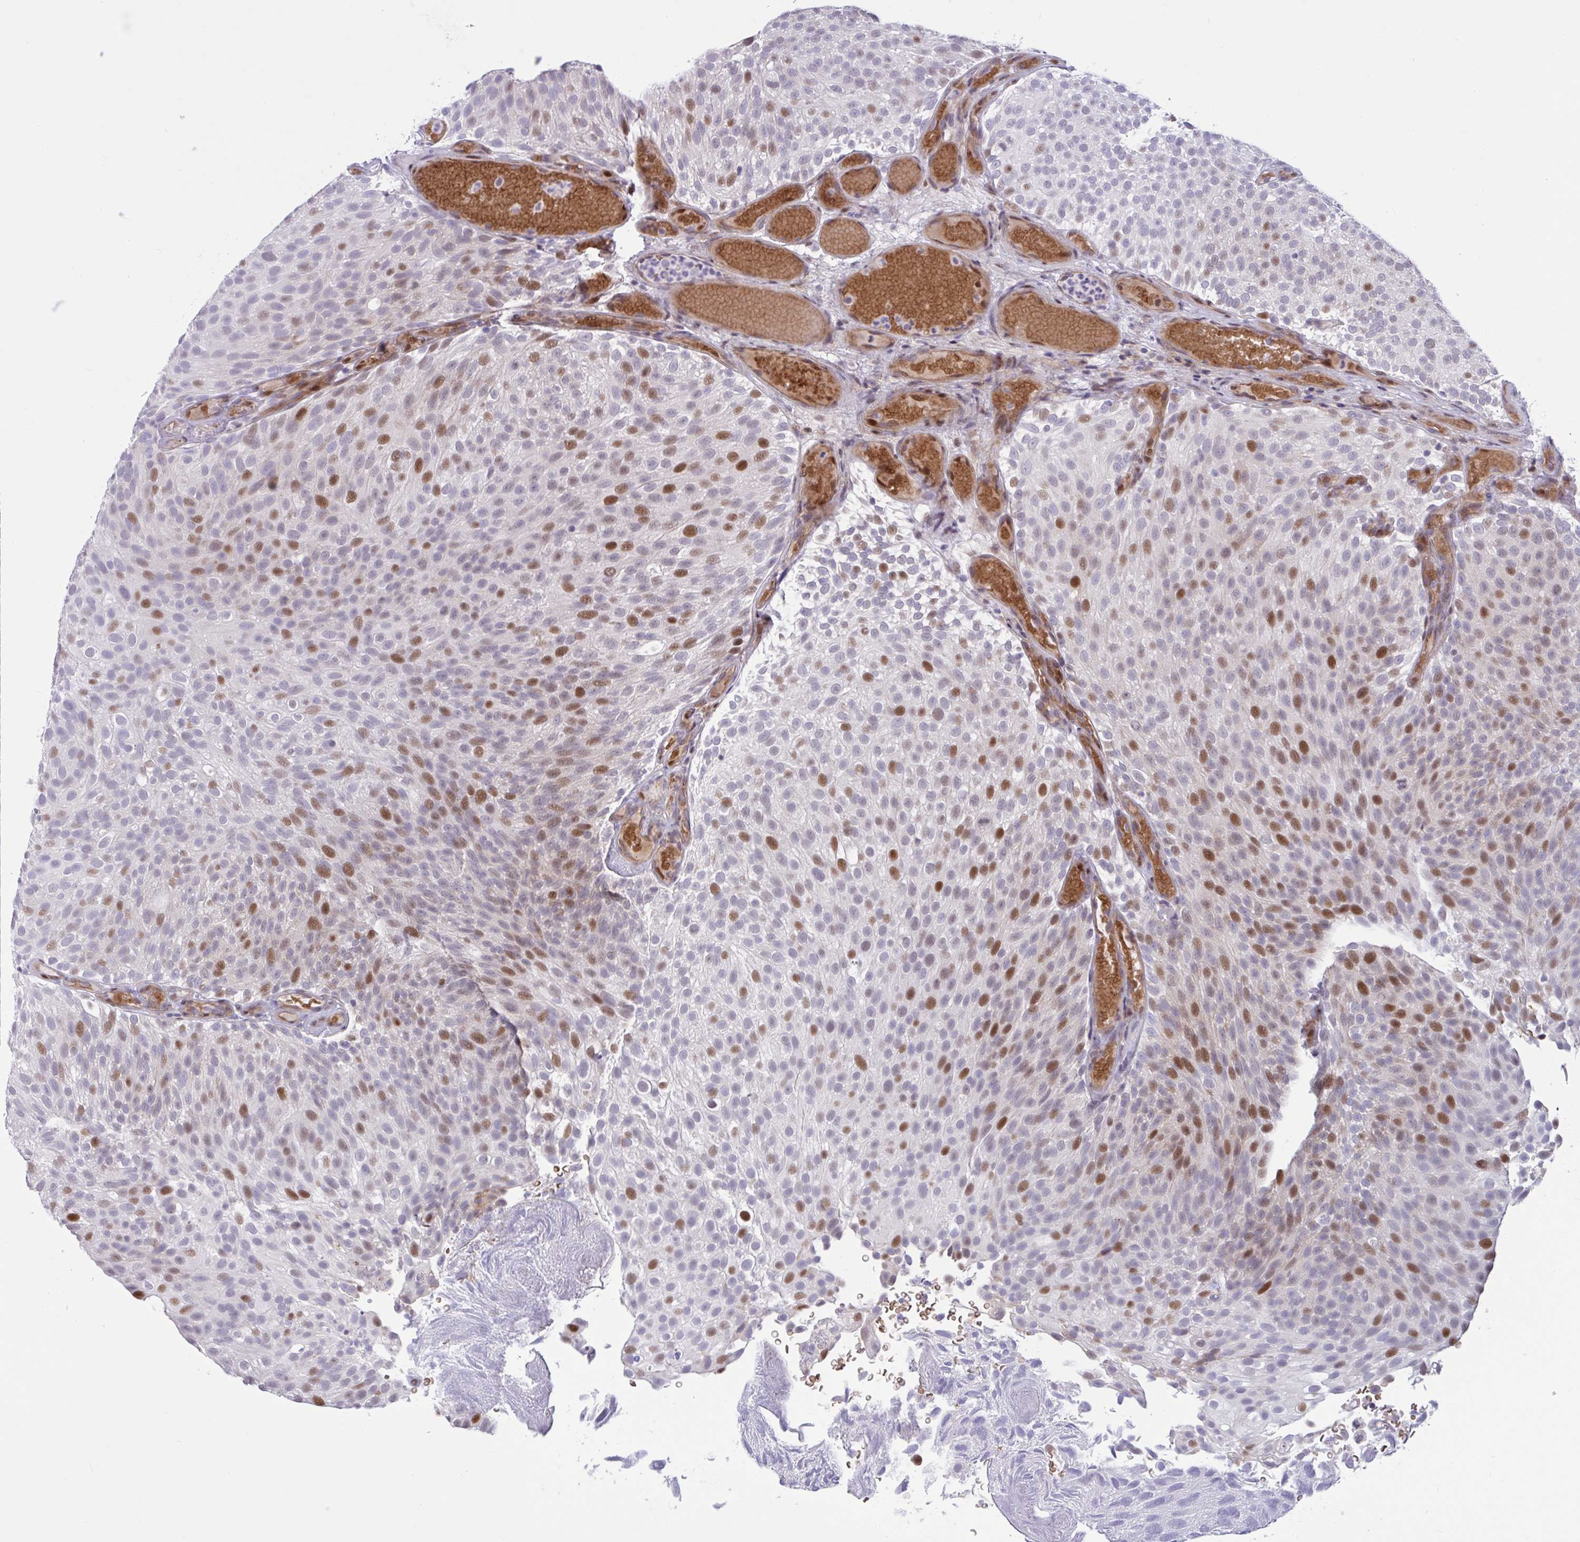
{"staining": {"intensity": "moderate", "quantity": "25%-75%", "location": "nuclear"}, "tissue": "urothelial cancer", "cell_type": "Tumor cells", "image_type": "cancer", "snomed": [{"axis": "morphology", "description": "Urothelial carcinoma, Low grade"}, {"axis": "topography", "description": "Urinary bladder"}], "caption": "Low-grade urothelial carcinoma tissue displays moderate nuclear expression in approximately 25%-75% of tumor cells, visualized by immunohistochemistry.", "gene": "RBL1", "patient": {"sex": "male", "age": 78}}